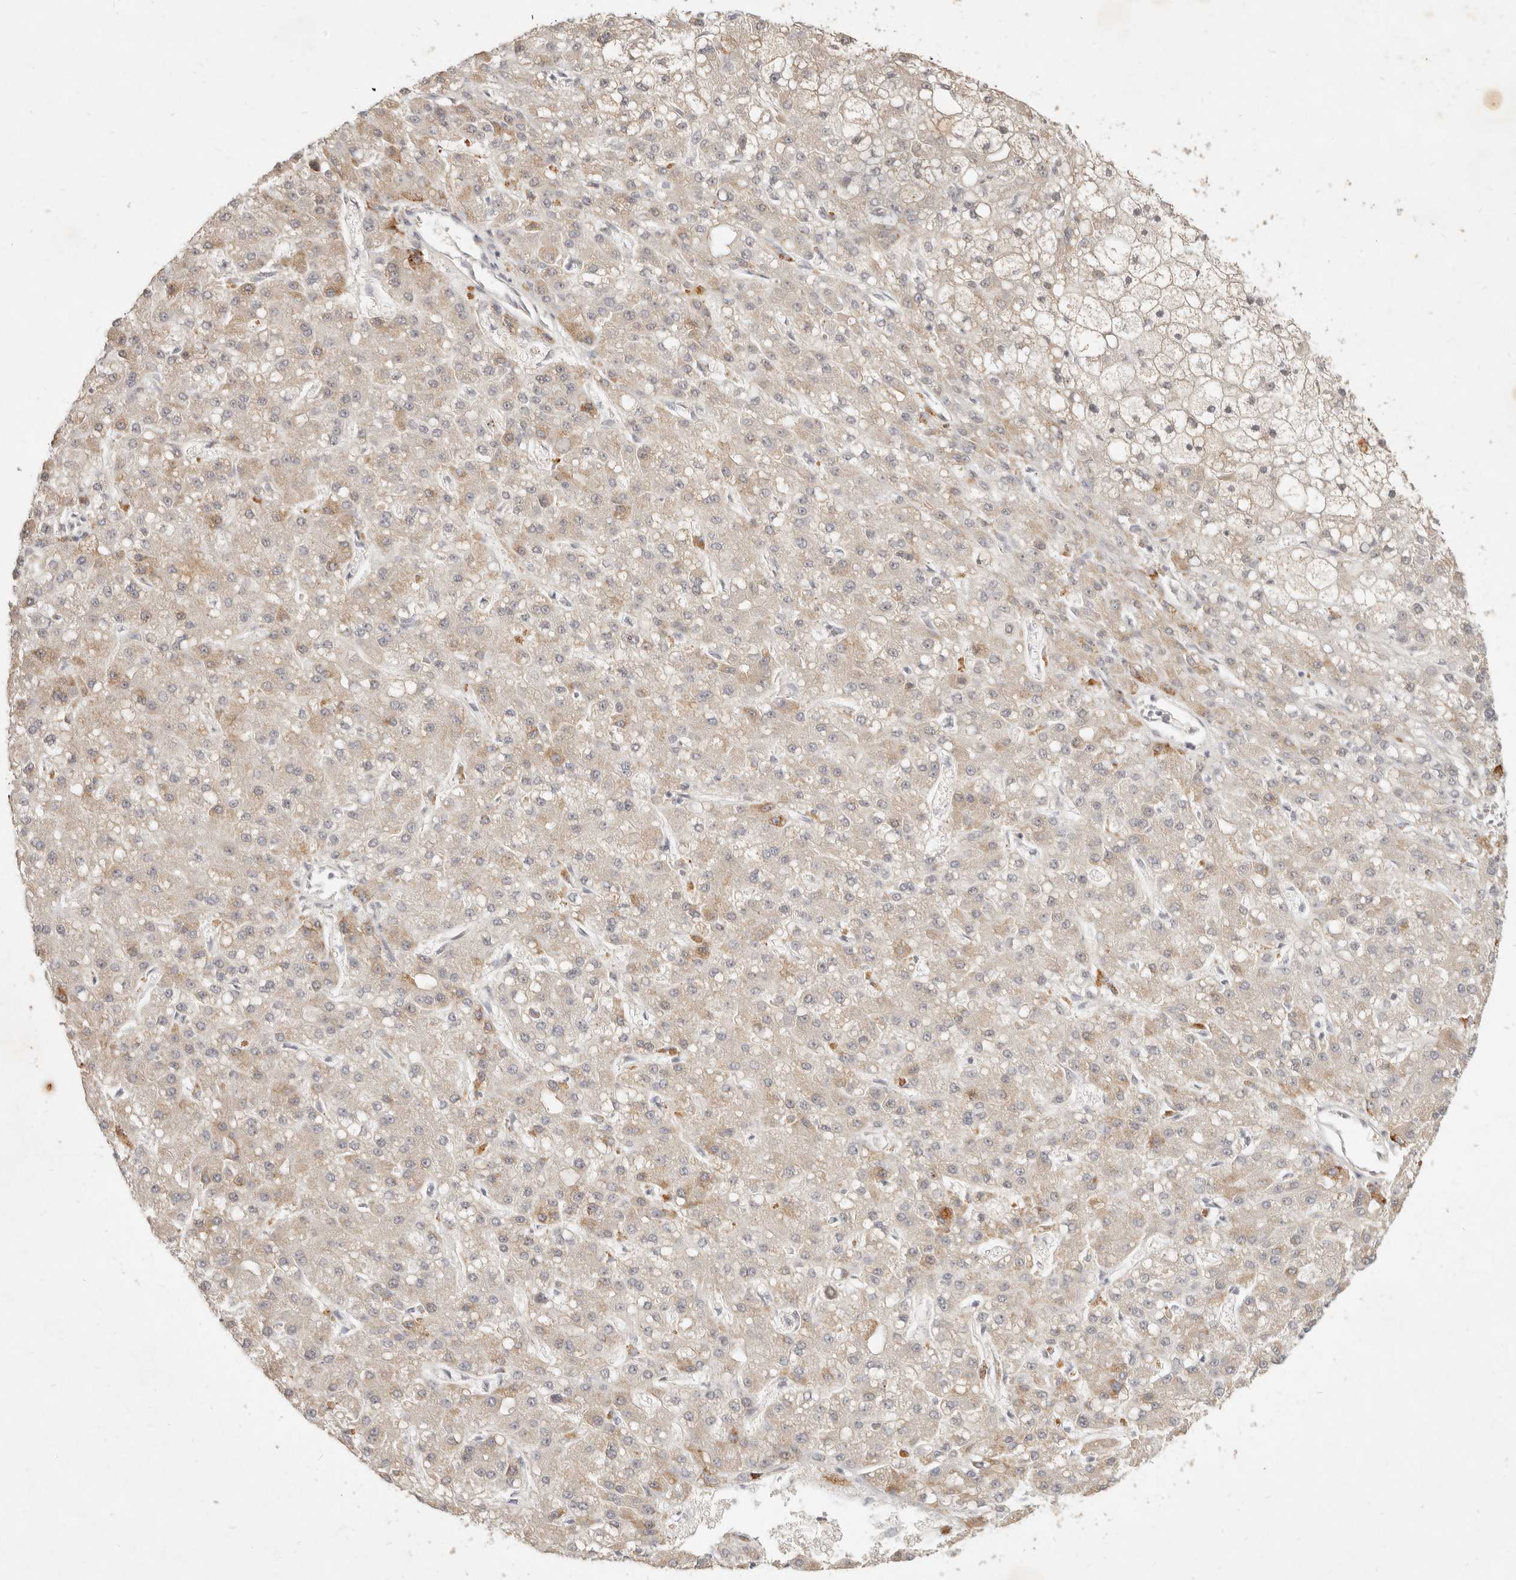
{"staining": {"intensity": "weak", "quantity": ">75%", "location": "cytoplasmic/membranous"}, "tissue": "liver cancer", "cell_type": "Tumor cells", "image_type": "cancer", "snomed": [{"axis": "morphology", "description": "Carcinoma, Hepatocellular, NOS"}, {"axis": "topography", "description": "Liver"}], "caption": "Protein staining of liver cancer (hepatocellular carcinoma) tissue demonstrates weak cytoplasmic/membranous staining in about >75% of tumor cells.", "gene": "UBXN11", "patient": {"sex": "male", "age": 67}}